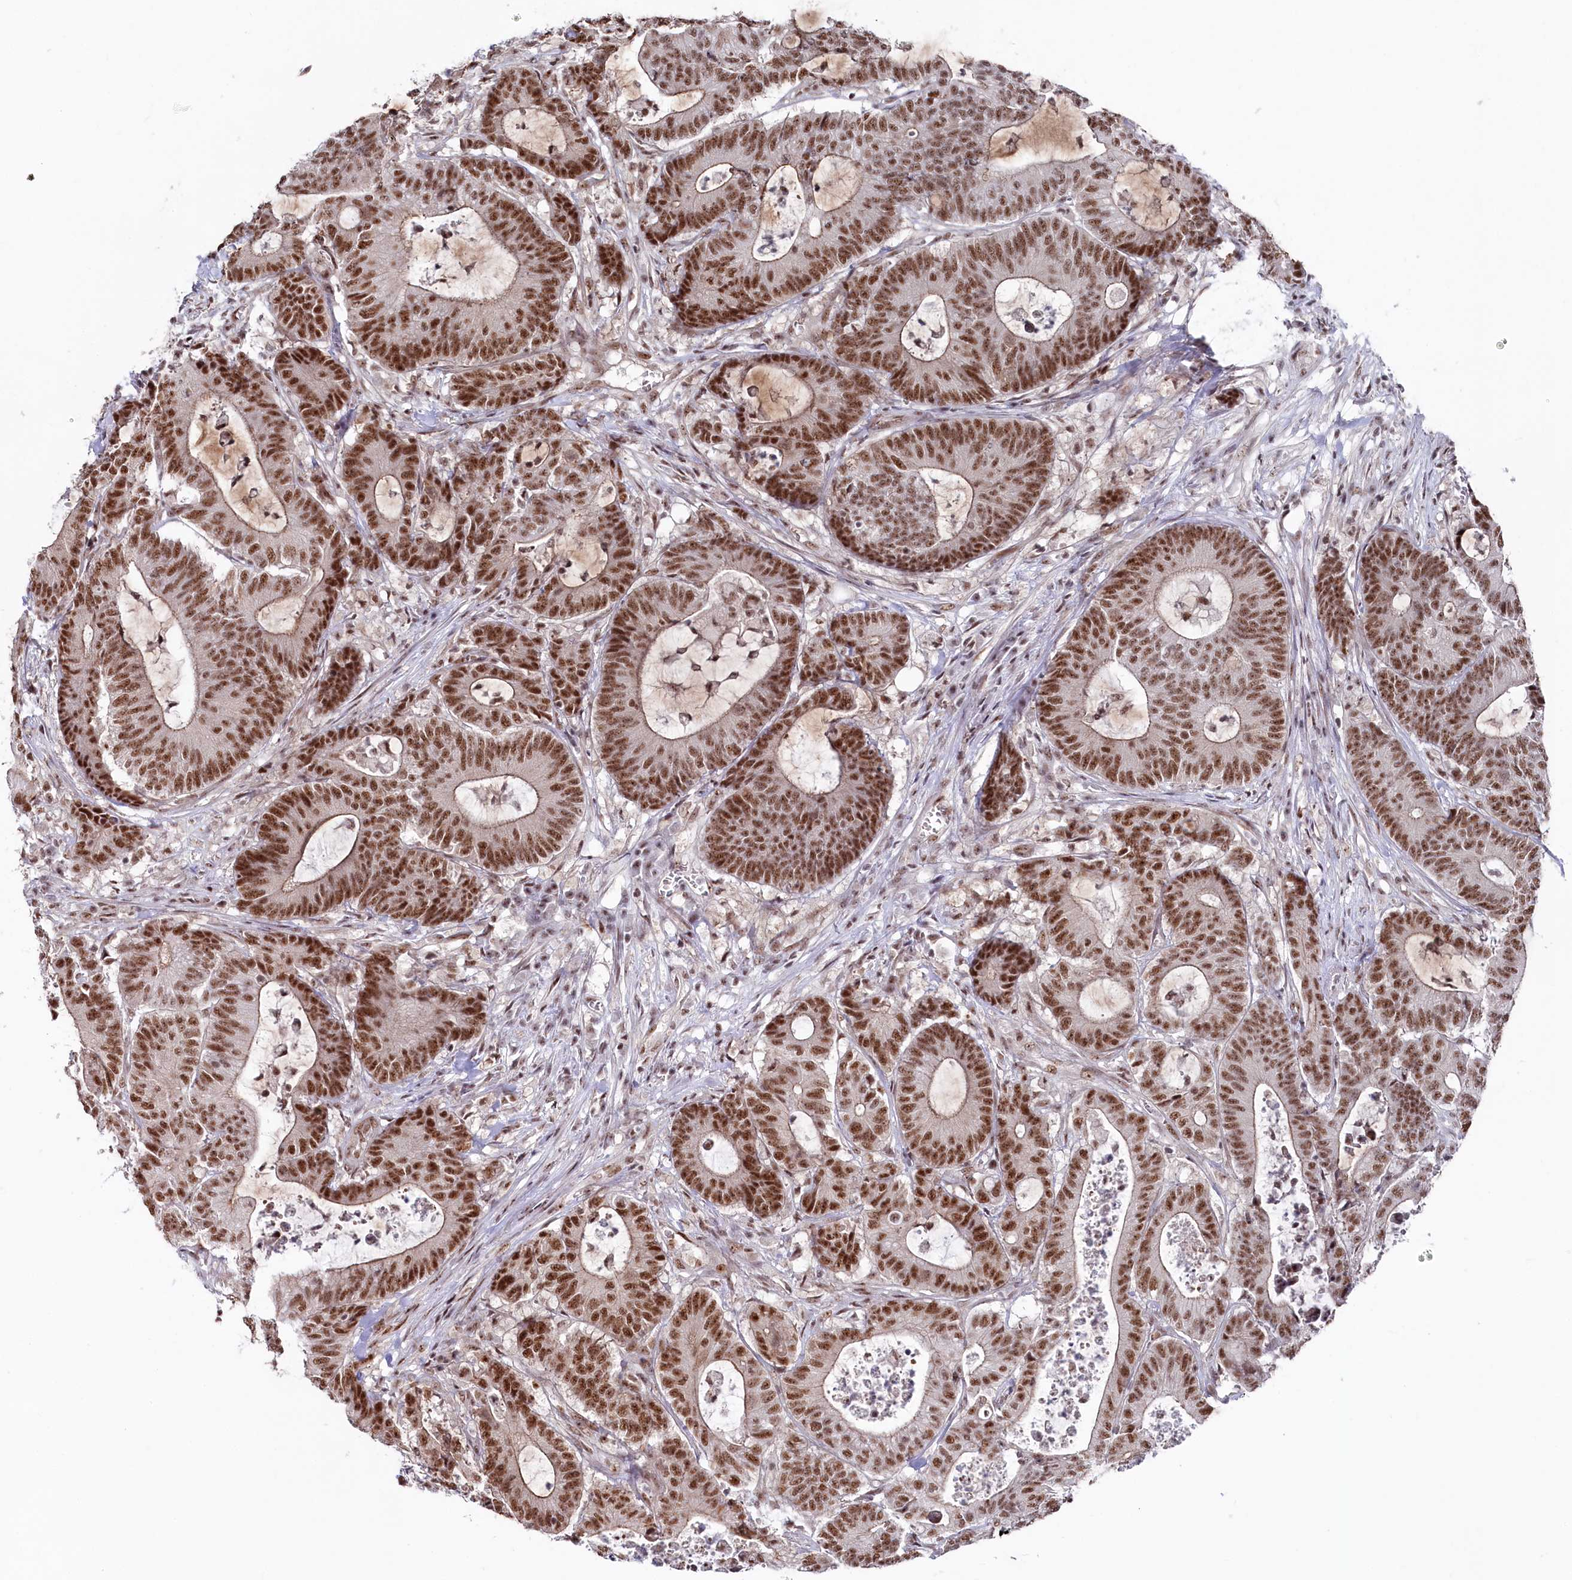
{"staining": {"intensity": "moderate", "quantity": ">75%", "location": "nuclear"}, "tissue": "colorectal cancer", "cell_type": "Tumor cells", "image_type": "cancer", "snomed": [{"axis": "morphology", "description": "Adenocarcinoma, NOS"}, {"axis": "topography", "description": "Colon"}], "caption": "DAB (3,3'-diaminobenzidine) immunohistochemical staining of human adenocarcinoma (colorectal) reveals moderate nuclear protein expression in approximately >75% of tumor cells. (Stains: DAB (3,3'-diaminobenzidine) in brown, nuclei in blue, Microscopy: brightfield microscopy at high magnification).", "gene": "POLR2H", "patient": {"sex": "female", "age": 84}}